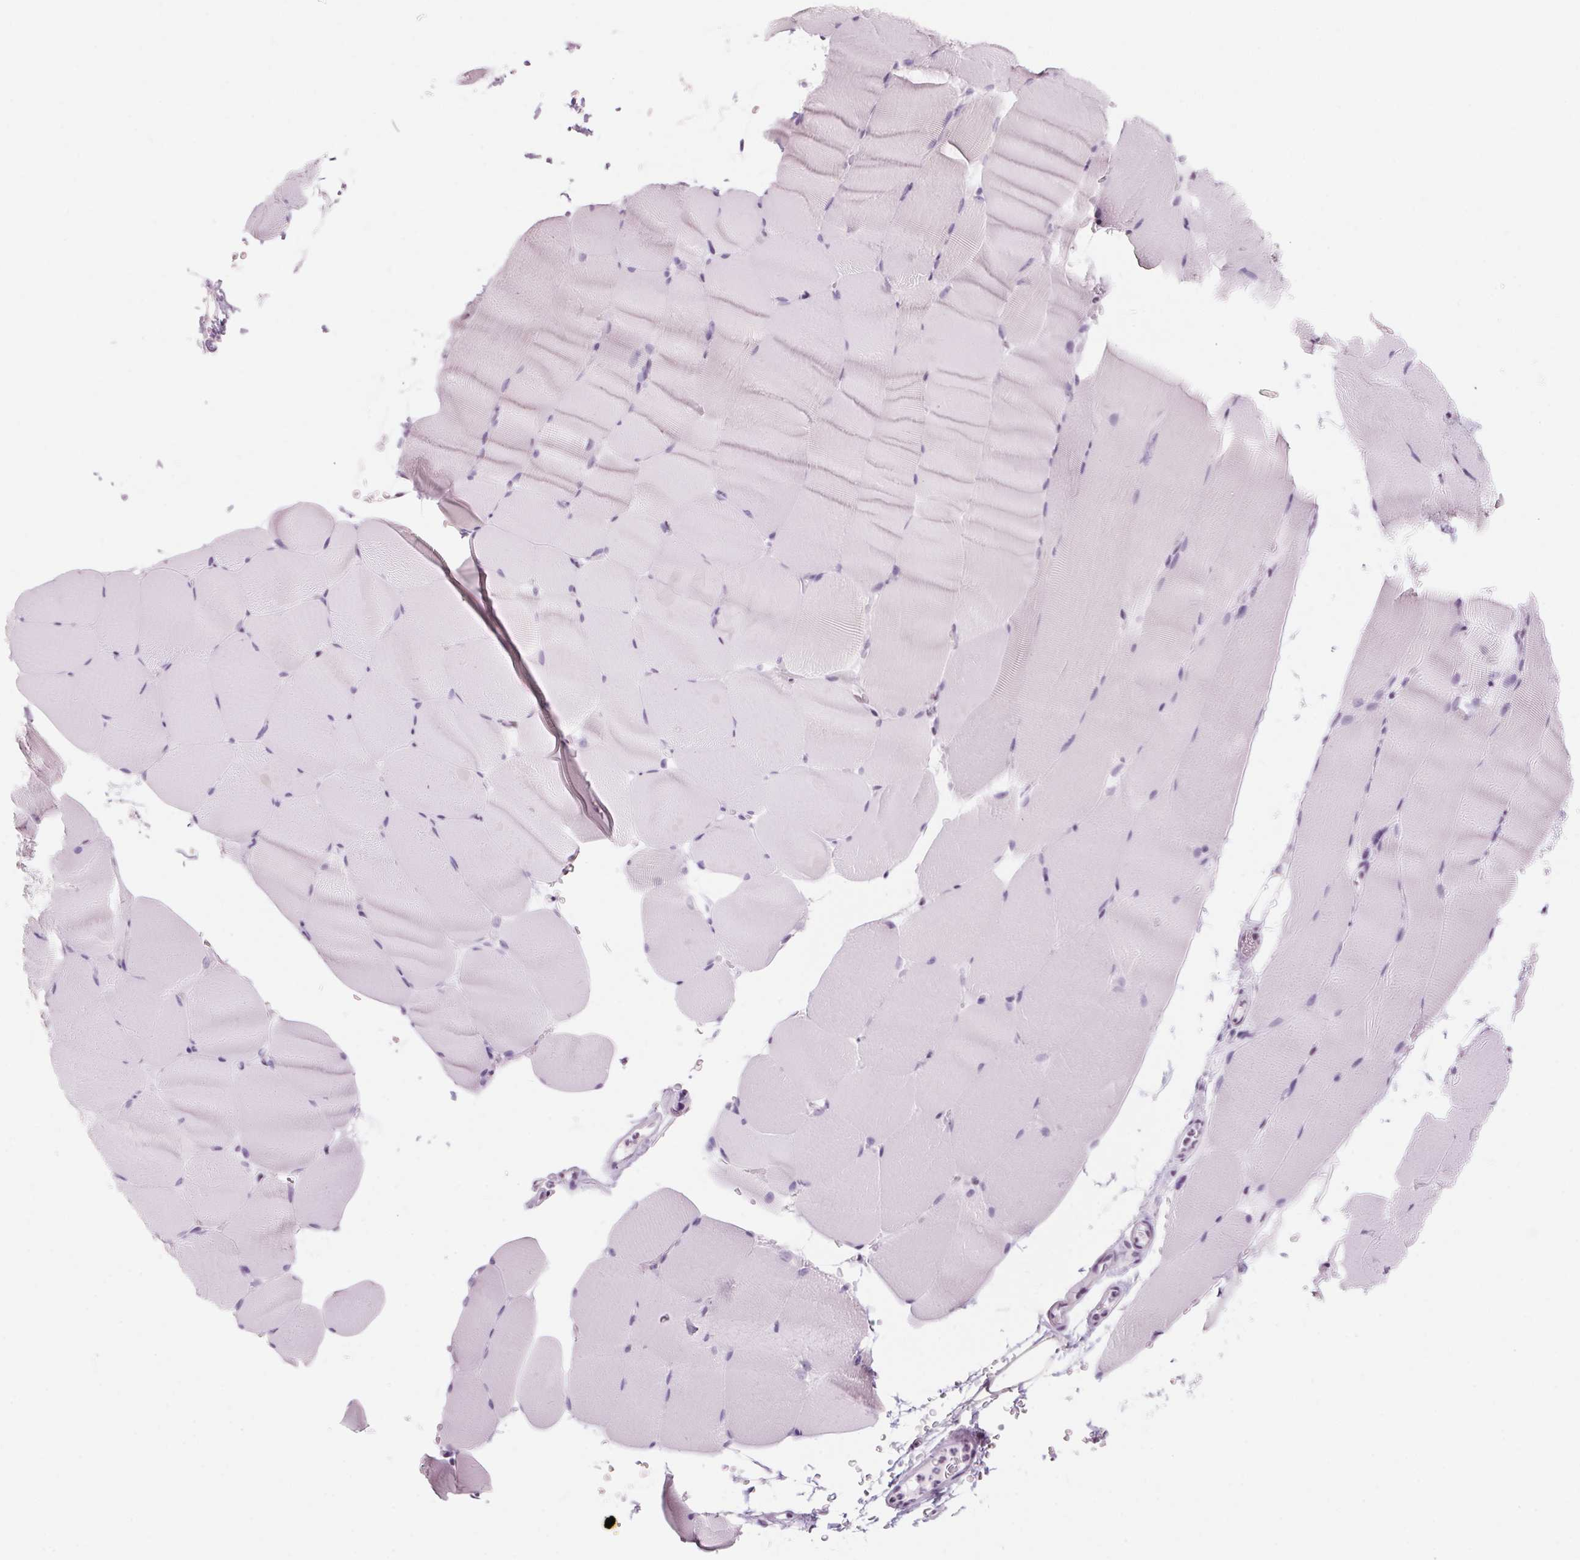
{"staining": {"intensity": "negative", "quantity": "none", "location": "none"}, "tissue": "skeletal muscle", "cell_type": "Myocytes", "image_type": "normal", "snomed": [{"axis": "morphology", "description": "Normal tissue, NOS"}, {"axis": "topography", "description": "Skeletal muscle"}], "caption": "A high-resolution photomicrograph shows immunohistochemistry staining of benign skeletal muscle, which shows no significant positivity in myocytes. (Brightfield microscopy of DAB (3,3'-diaminobenzidine) immunohistochemistry at high magnification).", "gene": "ZIC4", "patient": {"sex": "female", "age": 37}}